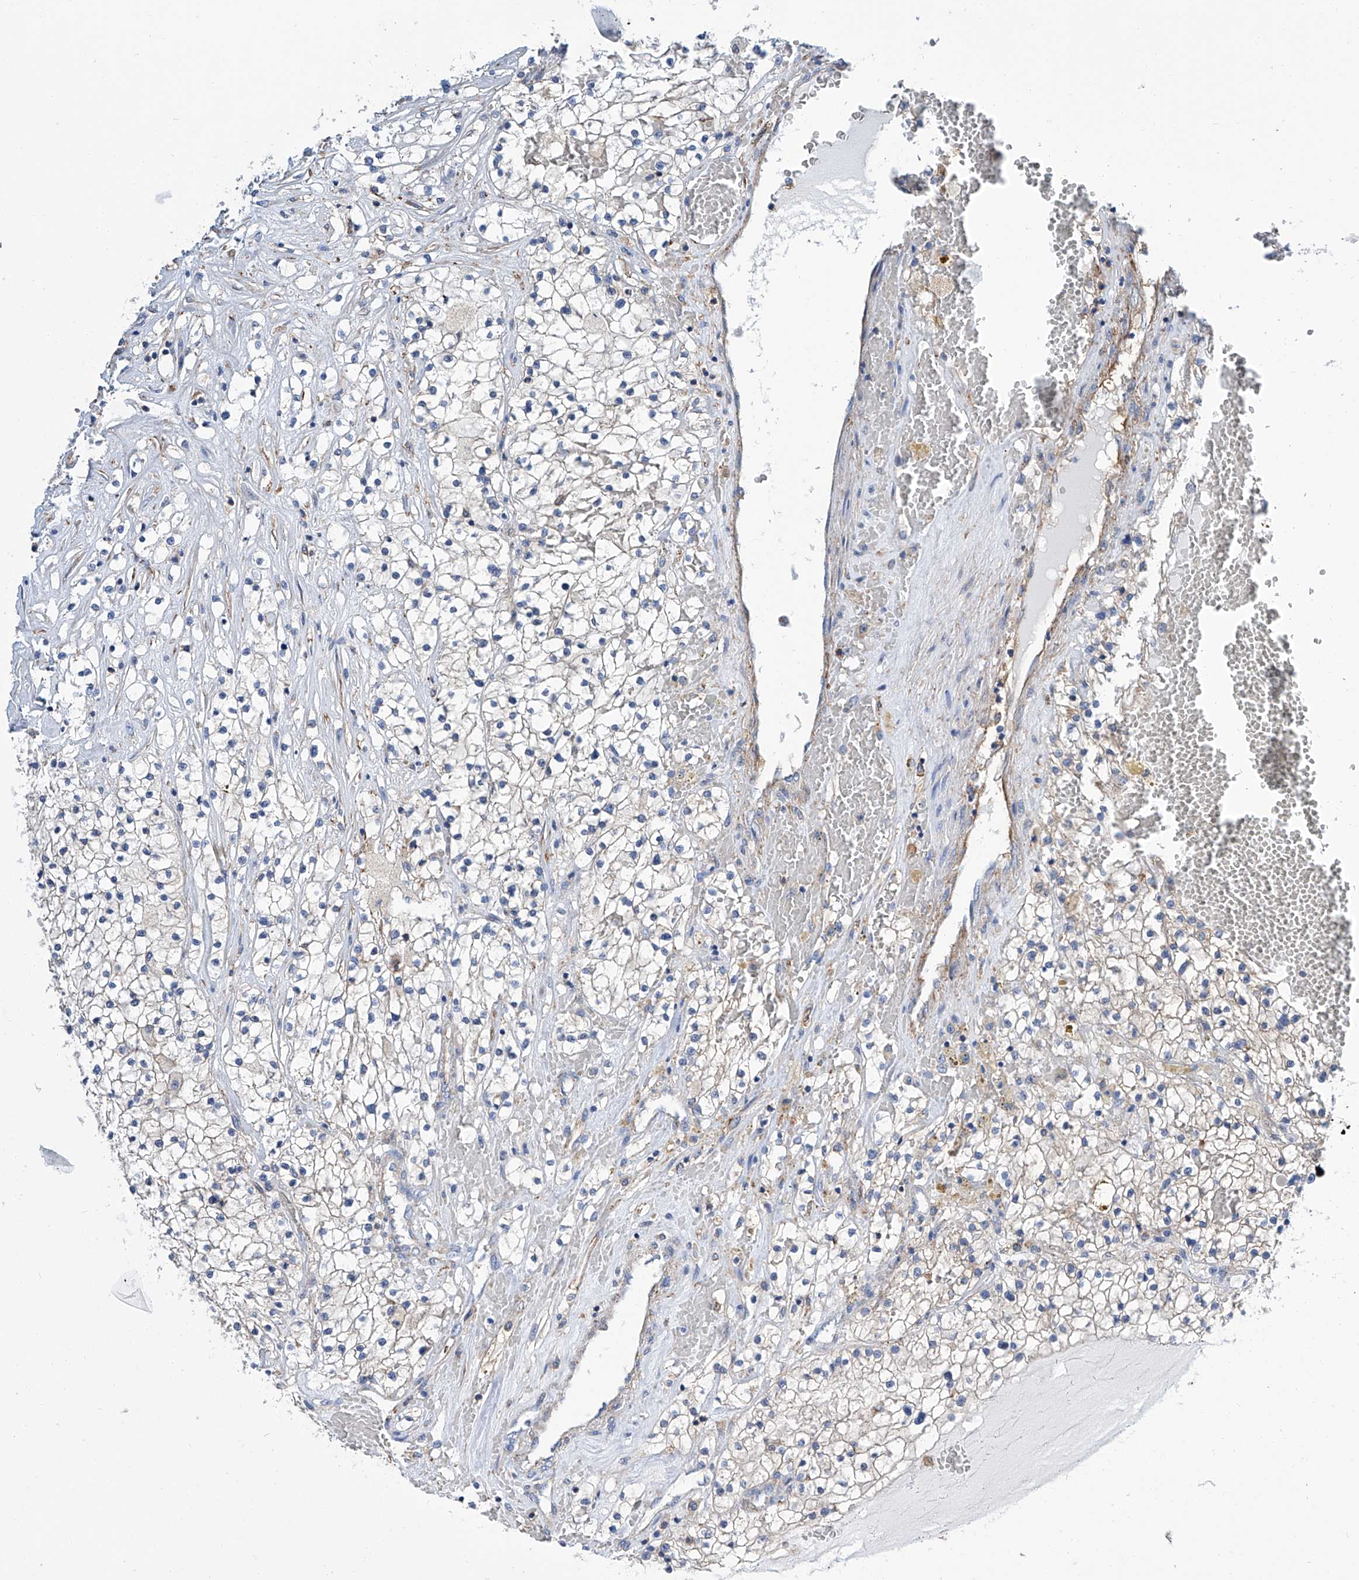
{"staining": {"intensity": "negative", "quantity": "none", "location": "none"}, "tissue": "renal cancer", "cell_type": "Tumor cells", "image_type": "cancer", "snomed": [{"axis": "morphology", "description": "Normal tissue, NOS"}, {"axis": "morphology", "description": "Adenocarcinoma, NOS"}, {"axis": "topography", "description": "Kidney"}], "caption": "Immunohistochemical staining of adenocarcinoma (renal) demonstrates no significant staining in tumor cells.", "gene": "GPT", "patient": {"sex": "male", "age": 68}}